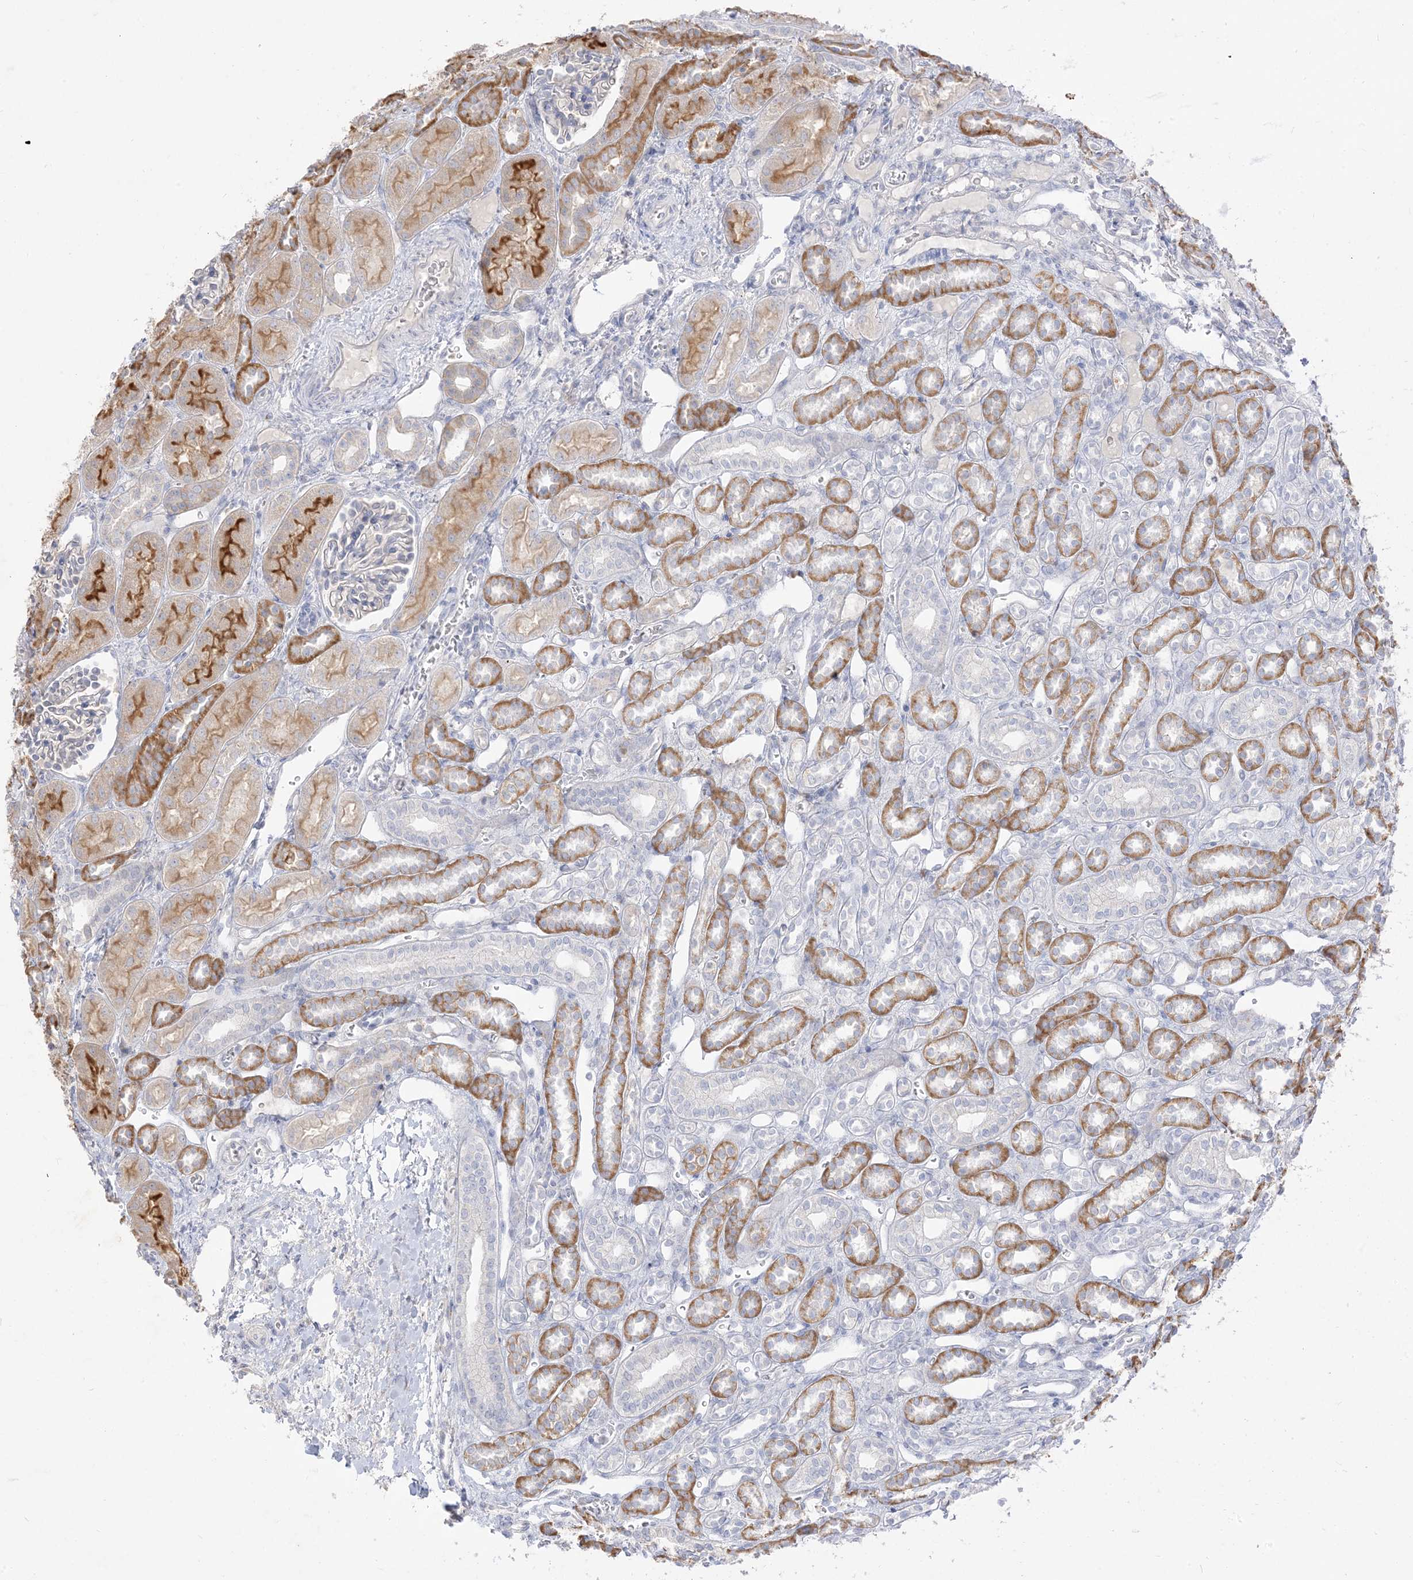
{"staining": {"intensity": "negative", "quantity": "none", "location": "none"}, "tissue": "kidney", "cell_type": "Cells in glomeruli", "image_type": "normal", "snomed": [{"axis": "morphology", "description": "Normal tissue, NOS"}, {"axis": "morphology", "description": "Neoplasm, malignant, NOS"}, {"axis": "topography", "description": "Kidney"}], "caption": "Image shows no significant protein expression in cells in glomeruli of benign kidney.", "gene": "LOXL3", "patient": {"sex": "female", "age": 1}}